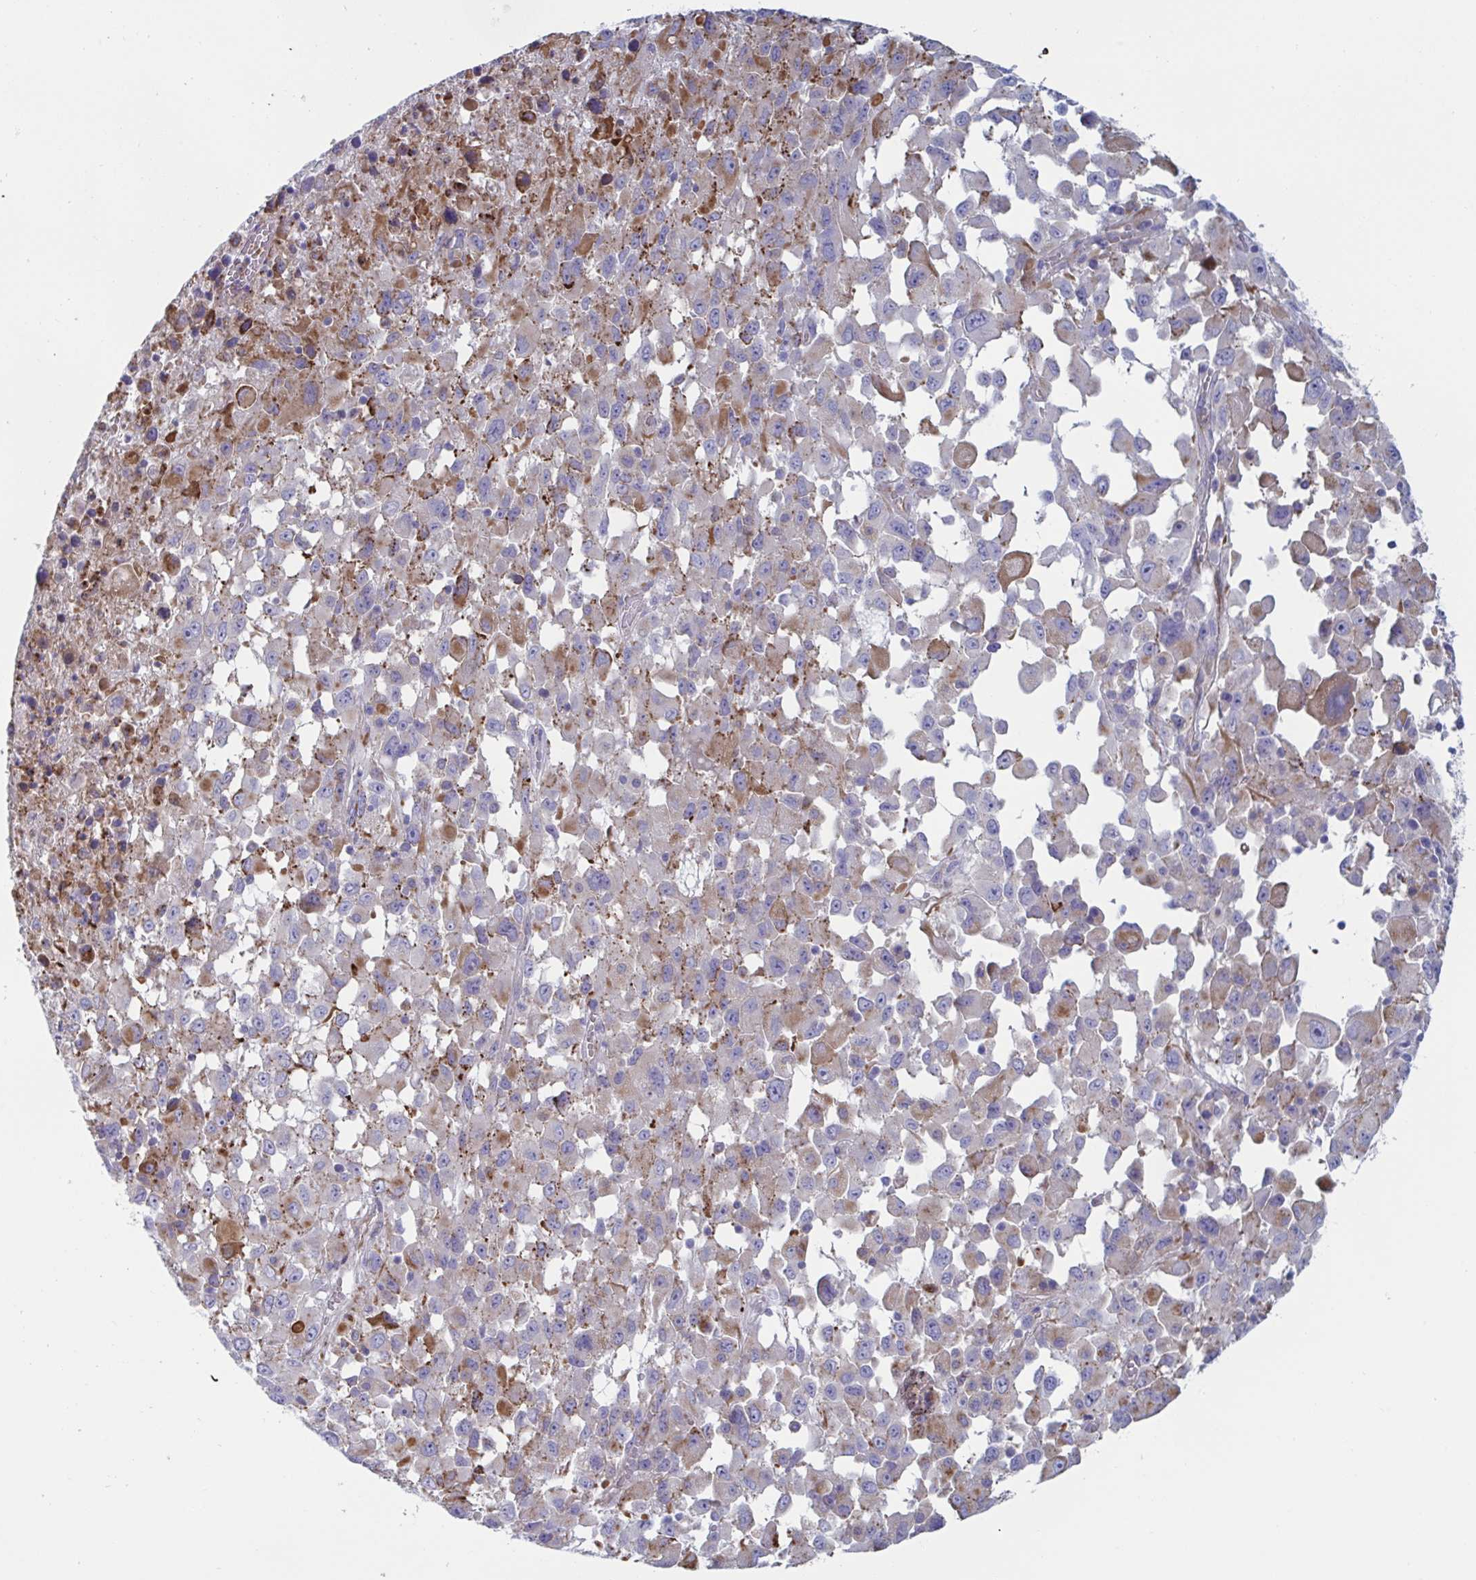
{"staining": {"intensity": "moderate", "quantity": "<25%", "location": "cytoplasmic/membranous"}, "tissue": "melanoma", "cell_type": "Tumor cells", "image_type": "cancer", "snomed": [{"axis": "morphology", "description": "Malignant melanoma, Metastatic site"}, {"axis": "topography", "description": "Soft tissue"}], "caption": "This is a histology image of immunohistochemistry staining of melanoma, which shows moderate positivity in the cytoplasmic/membranous of tumor cells.", "gene": "SLC9A6", "patient": {"sex": "male", "age": 50}}